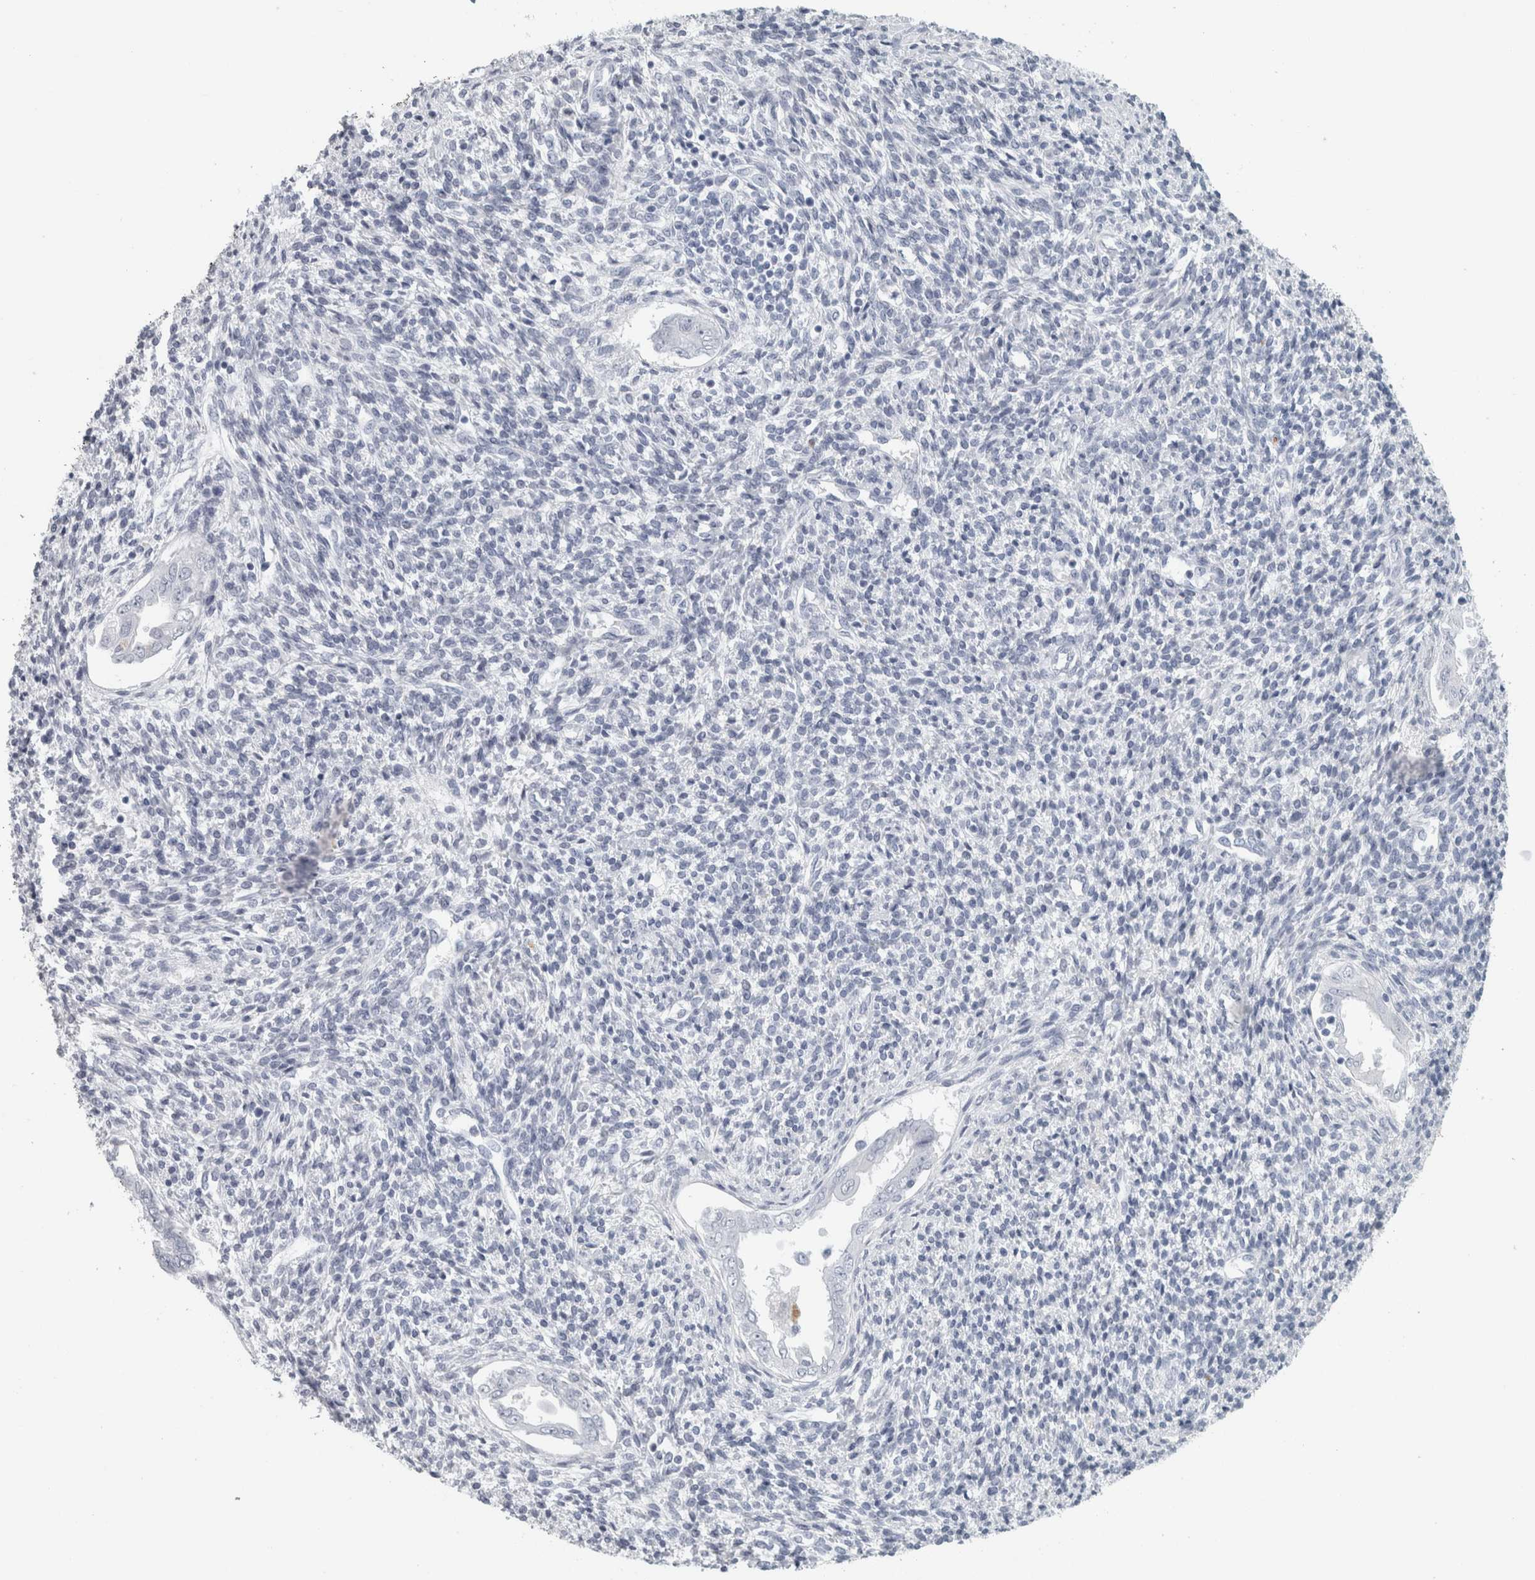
{"staining": {"intensity": "negative", "quantity": "none", "location": "none"}, "tissue": "endometrium", "cell_type": "Cells in endometrial stroma", "image_type": "normal", "snomed": [{"axis": "morphology", "description": "Normal tissue, NOS"}, {"axis": "topography", "description": "Endometrium"}], "caption": "Endometrium was stained to show a protein in brown. There is no significant expression in cells in endometrial stroma. Brightfield microscopy of immunohistochemistry stained with DAB (3,3'-diaminobenzidine) (brown) and hematoxylin (blue), captured at high magnification.", "gene": "CPE", "patient": {"sex": "female", "age": 66}}